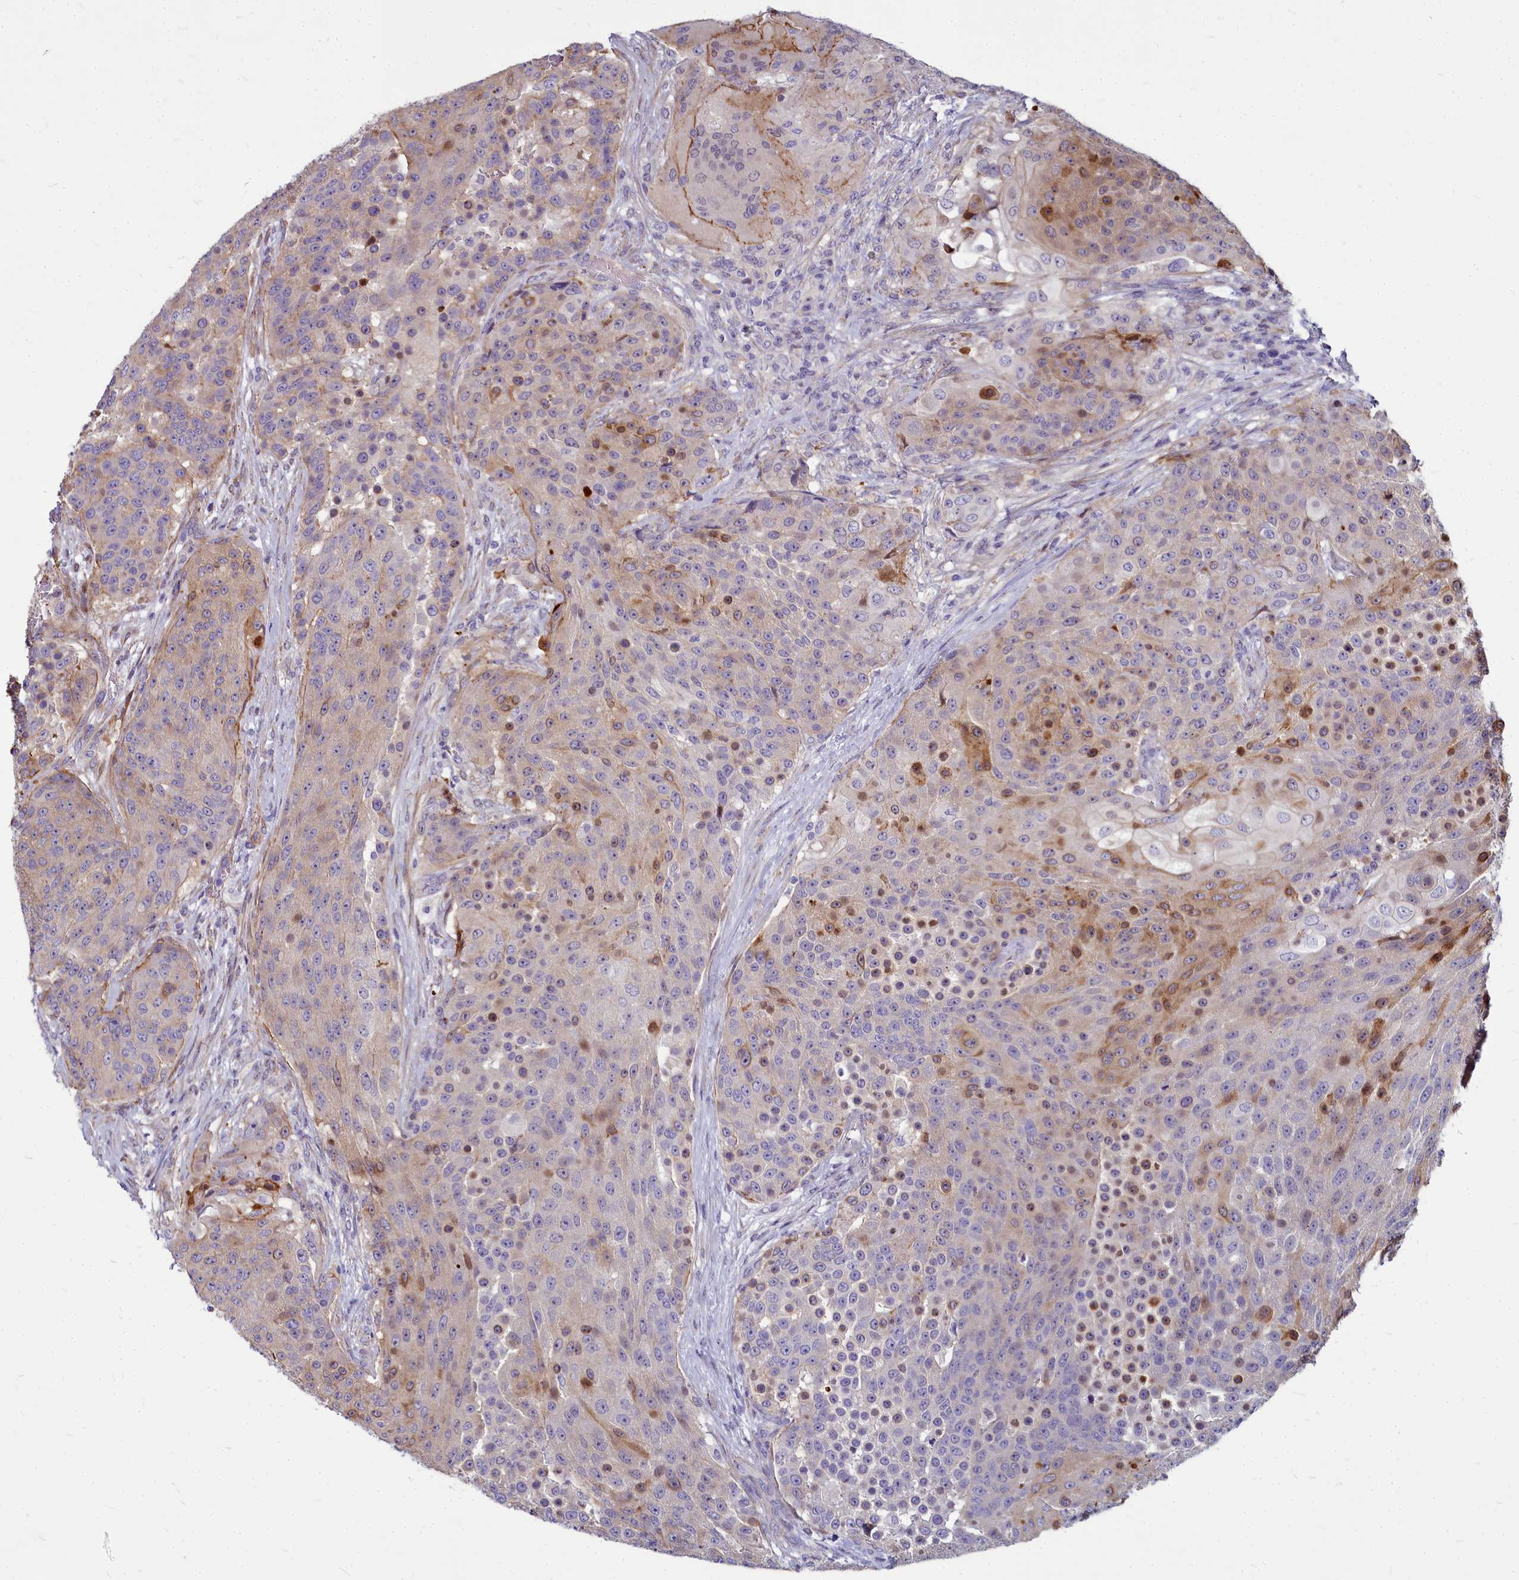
{"staining": {"intensity": "moderate", "quantity": "<25%", "location": "cytoplasmic/membranous"}, "tissue": "urothelial cancer", "cell_type": "Tumor cells", "image_type": "cancer", "snomed": [{"axis": "morphology", "description": "Urothelial carcinoma, High grade"}, {"axis": "topography", "description": "Urinary bladder"}], "caption": "Immunohistochemical staining of urothelial cancer reveals moderate cytoplasmic/membranous protein positivity in about <25% of tumor cells.", "gene": "TTC5", "patient": {"sex": "female", "age": 63}}